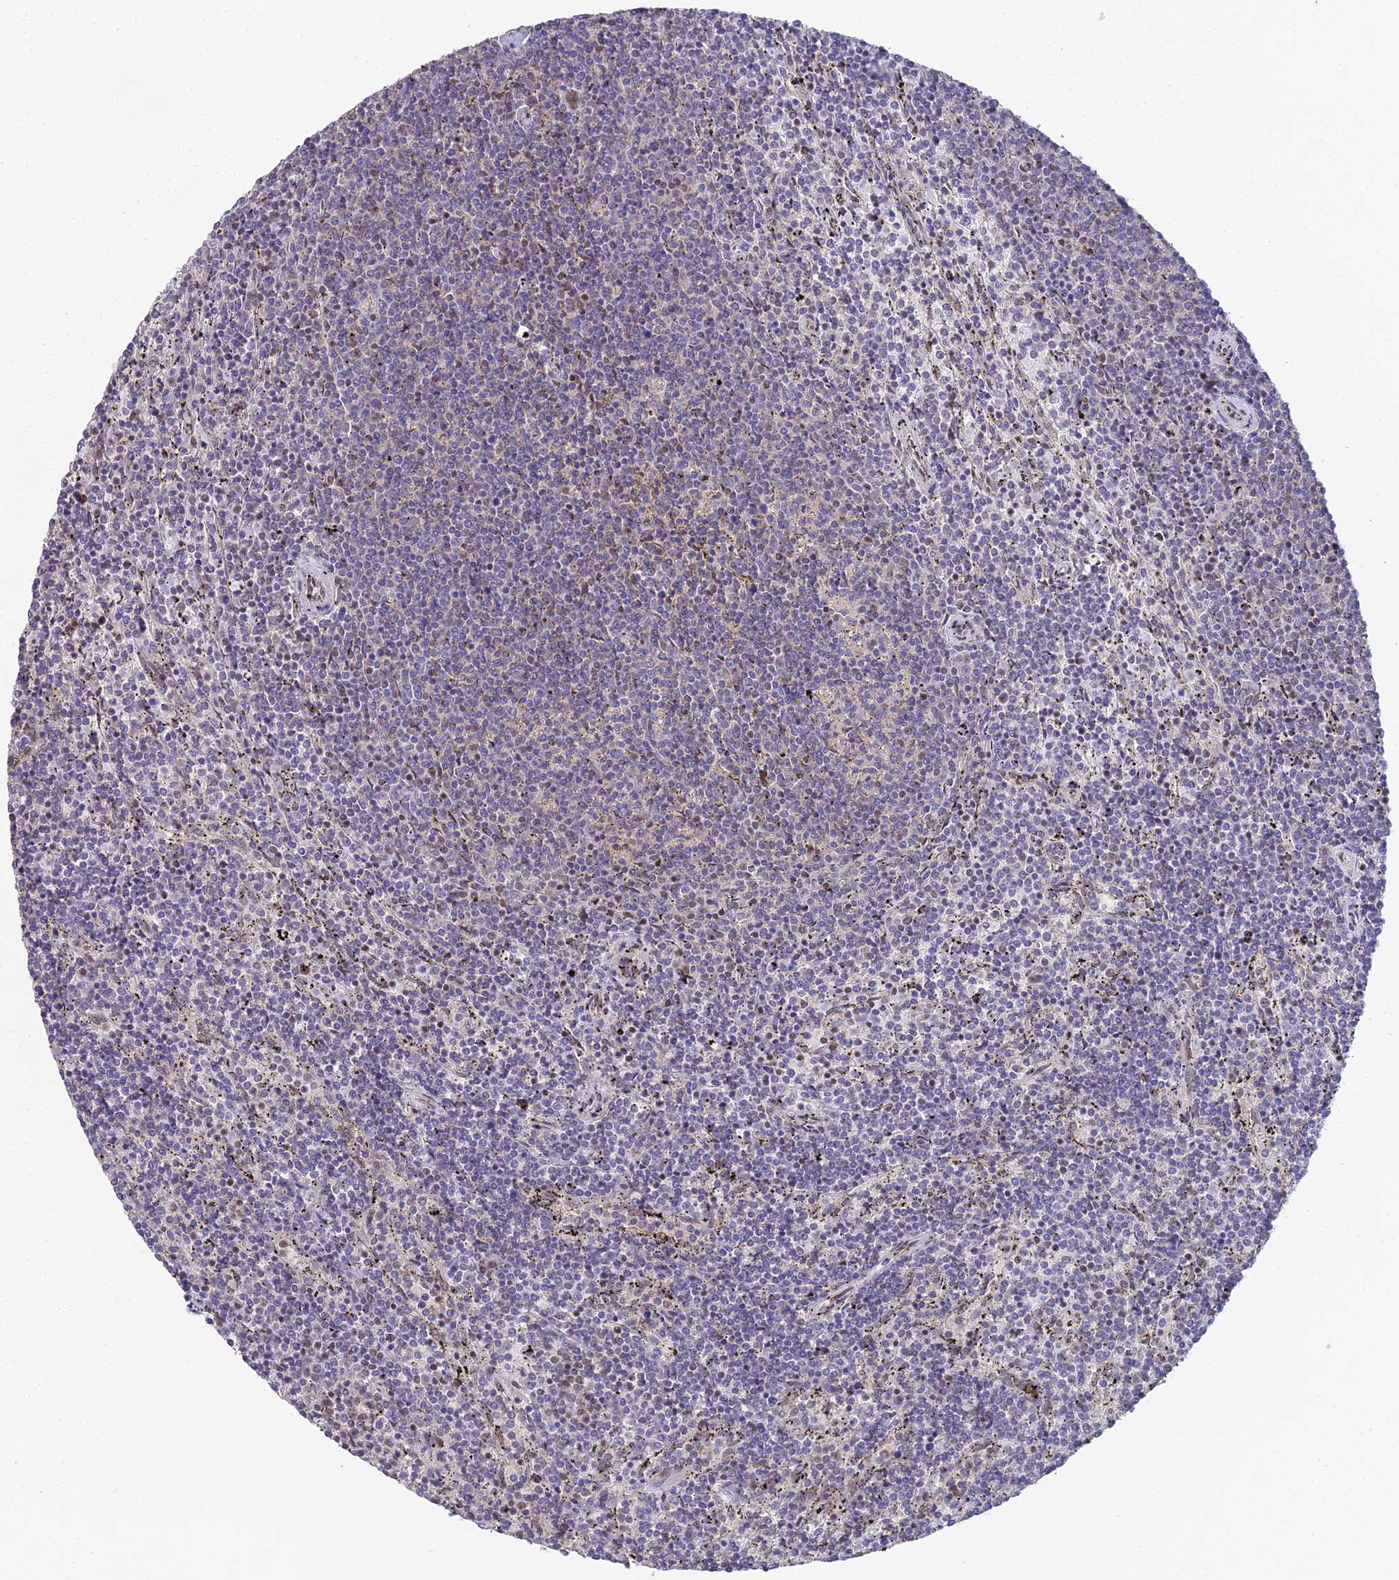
{"staining": {"intensity": "negative", "quantity": "none", "location": "none"}, "tissue": "lymphoma", "cell_type": "Tumor cells", "image_type": "cancer", "snomed": [{"axis": "morphology", "description": "Malignant lymphoma, non-Hodgkin's type, Low grade"}, {"axis": "topography", "description": "Spleen"}], "caption": "The histopathology image demonstrates no significant staining in tumor cells of lymphoma.", "gene": "ABHD17A", "patient": {"sex": "female", "age": 50}}